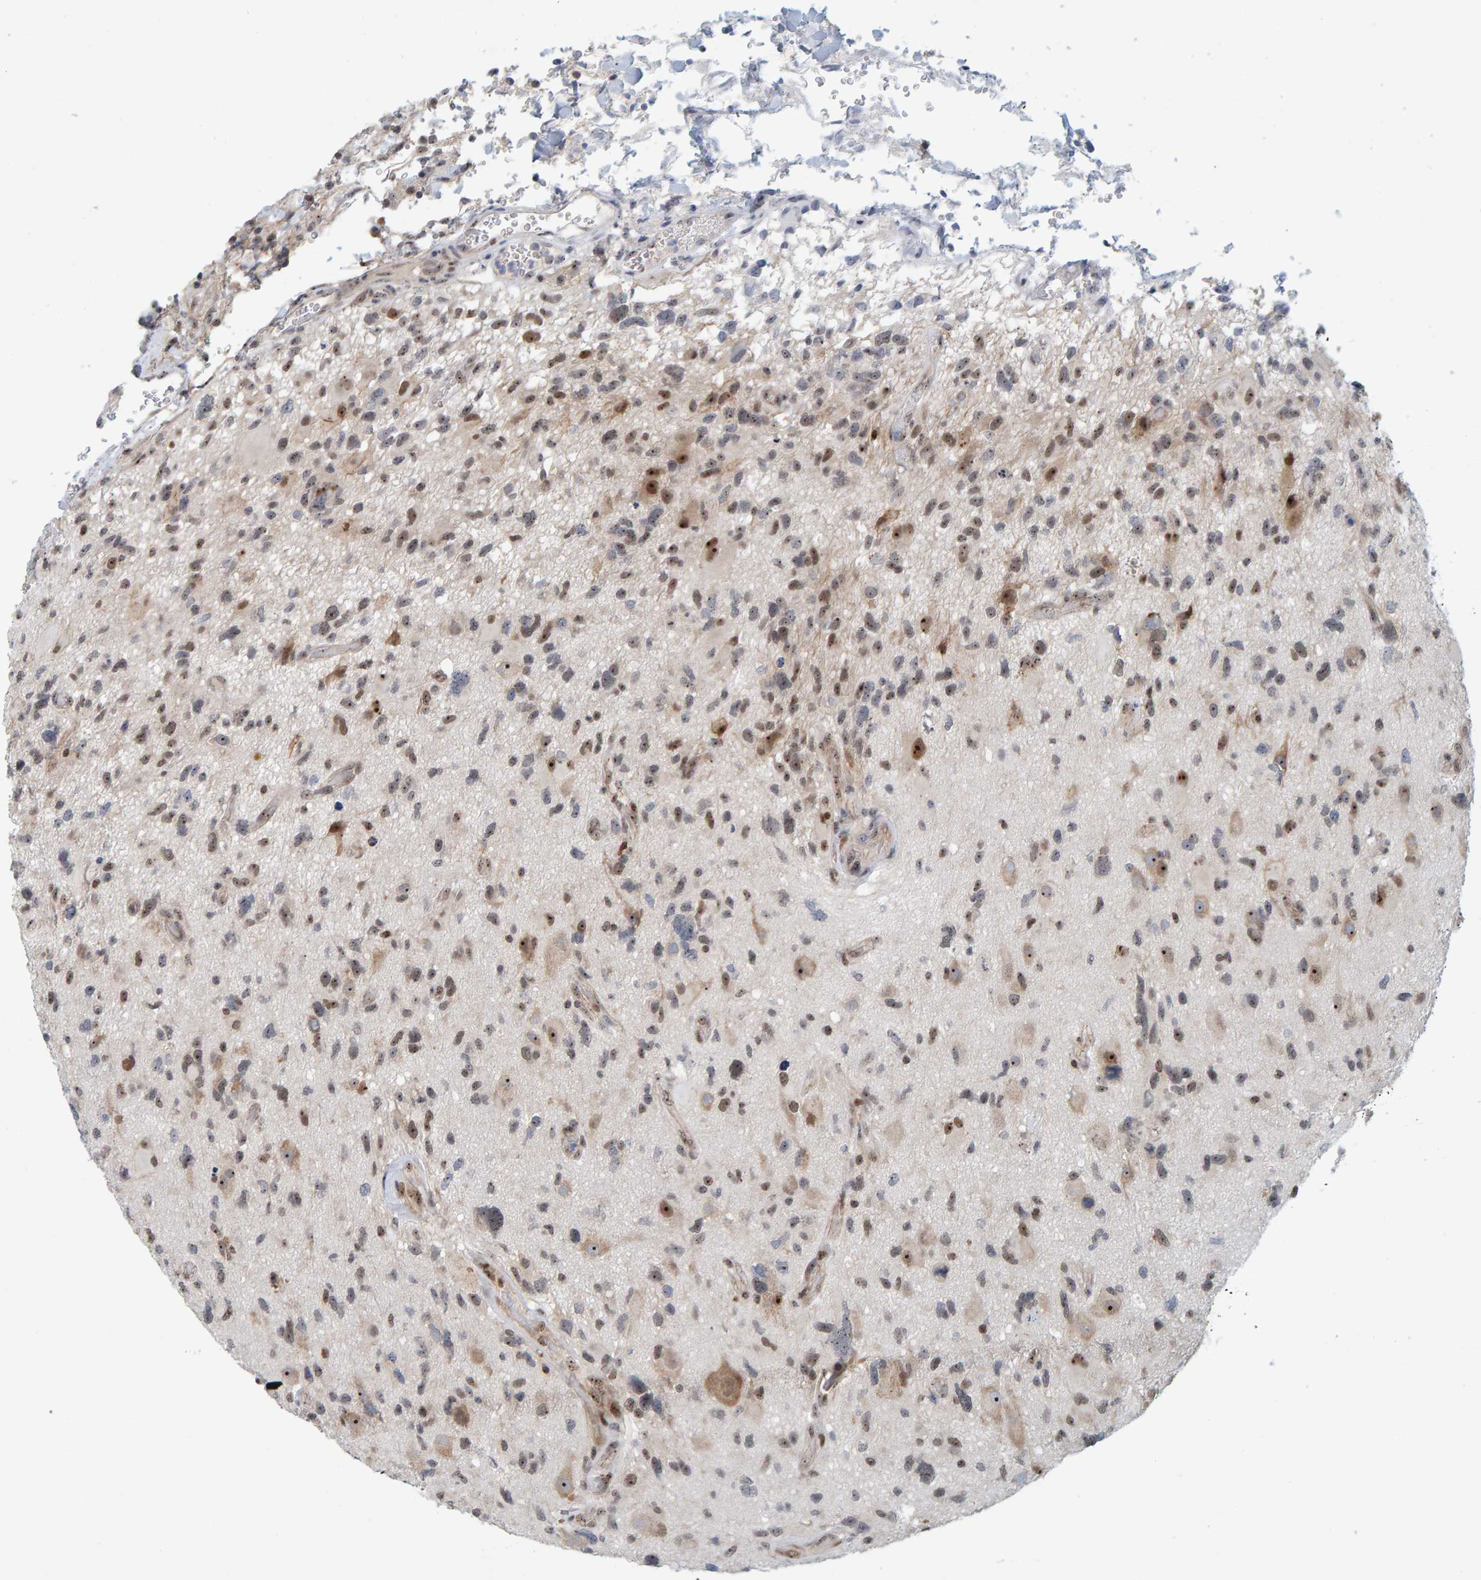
{"staining": {"intensity": "moderate", "quantity": "25%-75%", "location": "nuclear"}, "tissue": "glioma", "cell_type": "Tumor cells", "image_type": "cancer", "snomed": [{"axis": "morphology", "description": "Glioma, malignant, High grade"}, {"axis": "topography", "description": "Brain"}], "caption": "This is a micrograph of immunohistochemistry staining of malignant glioma (high-grade), which shows moderate expression in the nuclear of tumor cells.", "gene": "POLR1E", "patient": {"sex": "male", "age": 33}}